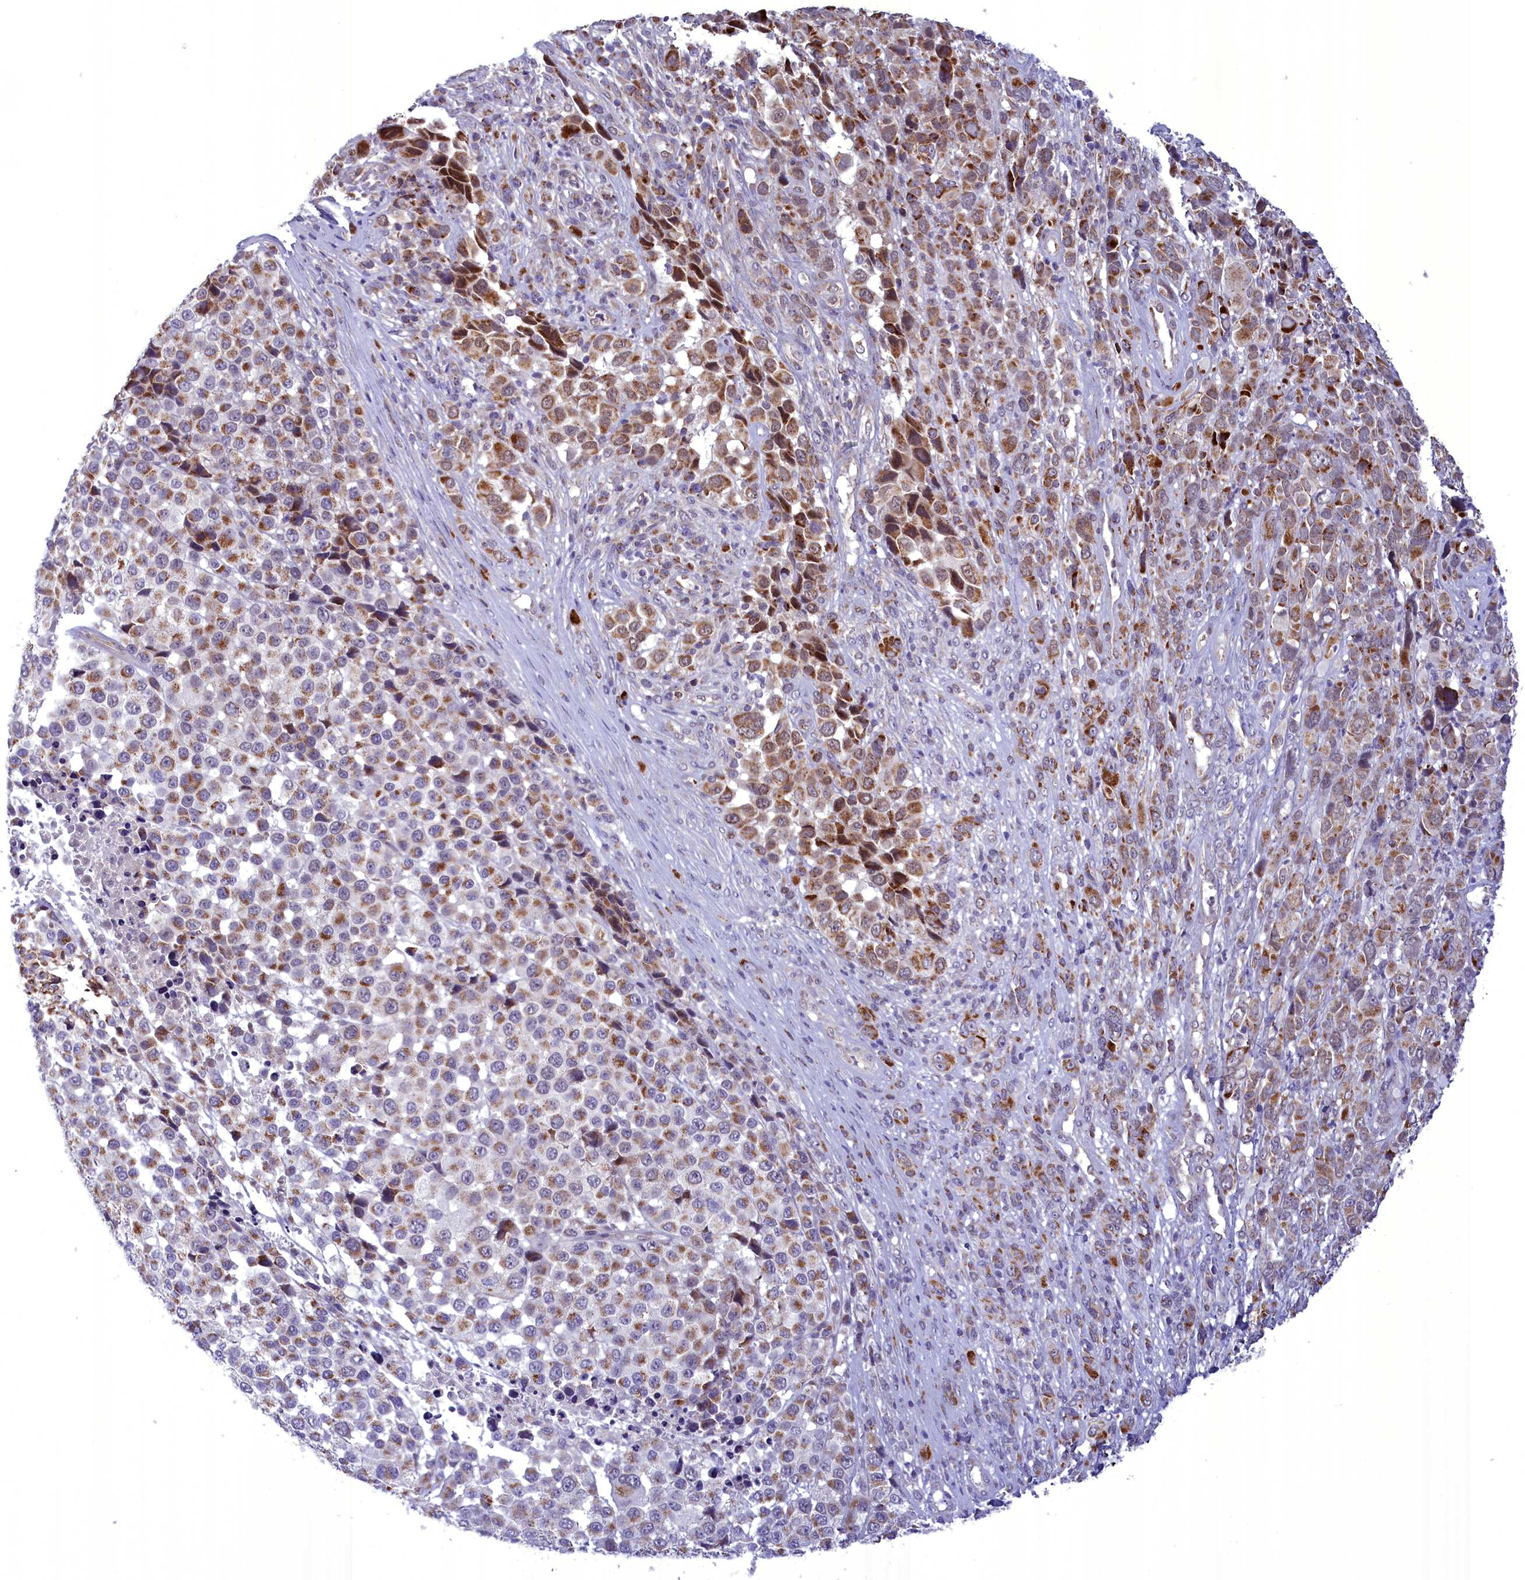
{"staining": {"intensity": "moderate", "quantity": "25%-75%", "location": "cytoplasmic/membranous"}, "tissue": "melanoma", "cell_type": "Tumor cells", "image_type": "cancer", "snomed": [{"axis": "morphology", "description": "Malignant melanoma, NOS"}, {"axis": "topography", "description": "Skin of trunk"}], "caption": "Tumor cells exhibit moderate cytoplasmic/membranous staining in about 25%-75% of cells in melanoma.", "gene": "FAM149B1", "patient": {"sex": "male", "age": 71}}